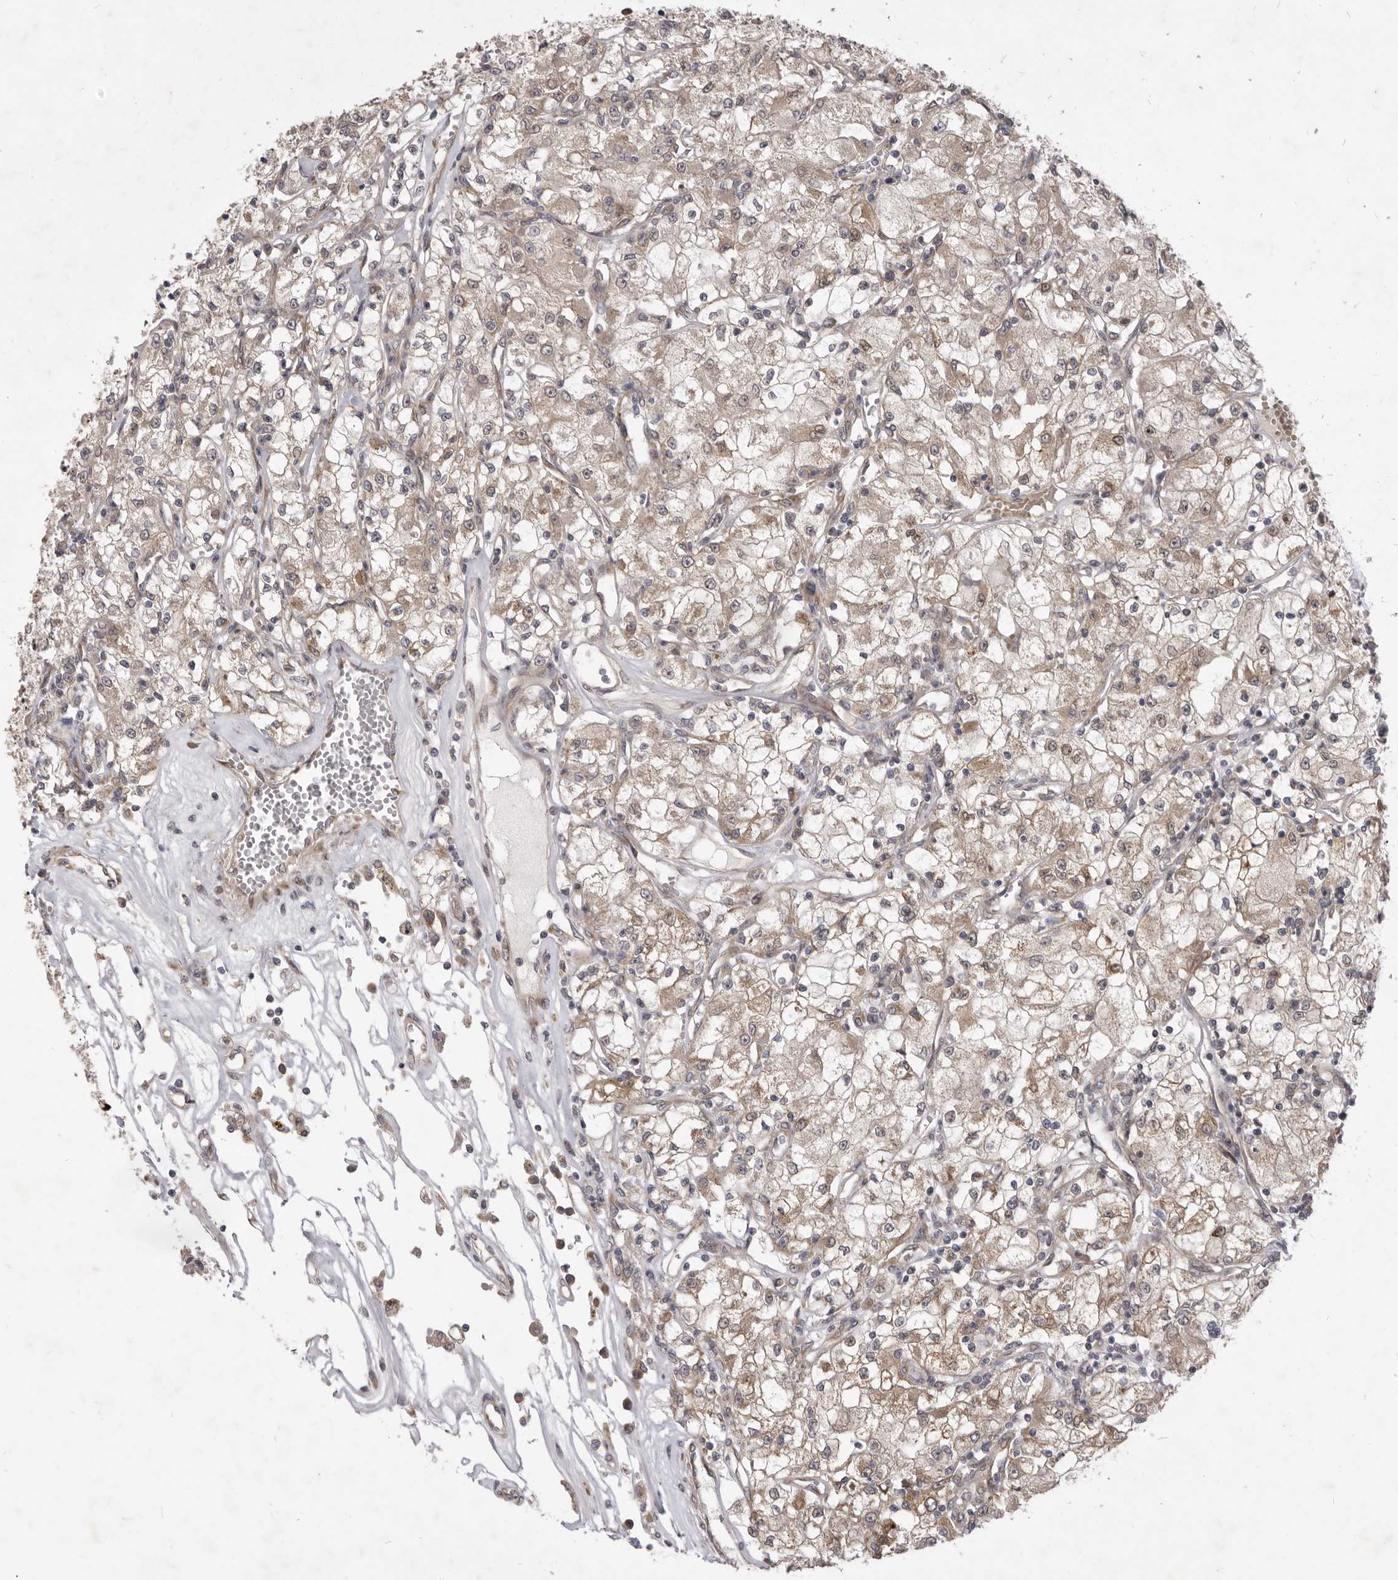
{"staining": {"intensity": "weak", "quantity": ">75%", "location": "cytoplasmic/membranous"}, "tissue": "renal cancer", "cell_type": "Tumor cells", "image_type": "cancer", "snomed": [{"axis": "morphology", "description": "Adenocarcinoma, NOS"}, {"axis": "topography", "description": "Kidney"}], "caption": "Renal cancer (adenocarcinoma) stained with DAB (3,3'-diaminobenzidine) immunohistochemistry (IHC) demonstrates low levels of weak cytoplasmic/membranous expression in approximately >75% of tumor cells.", "gene": "TBC1D8B", "patient": {"sex": "female", "age": 59}}